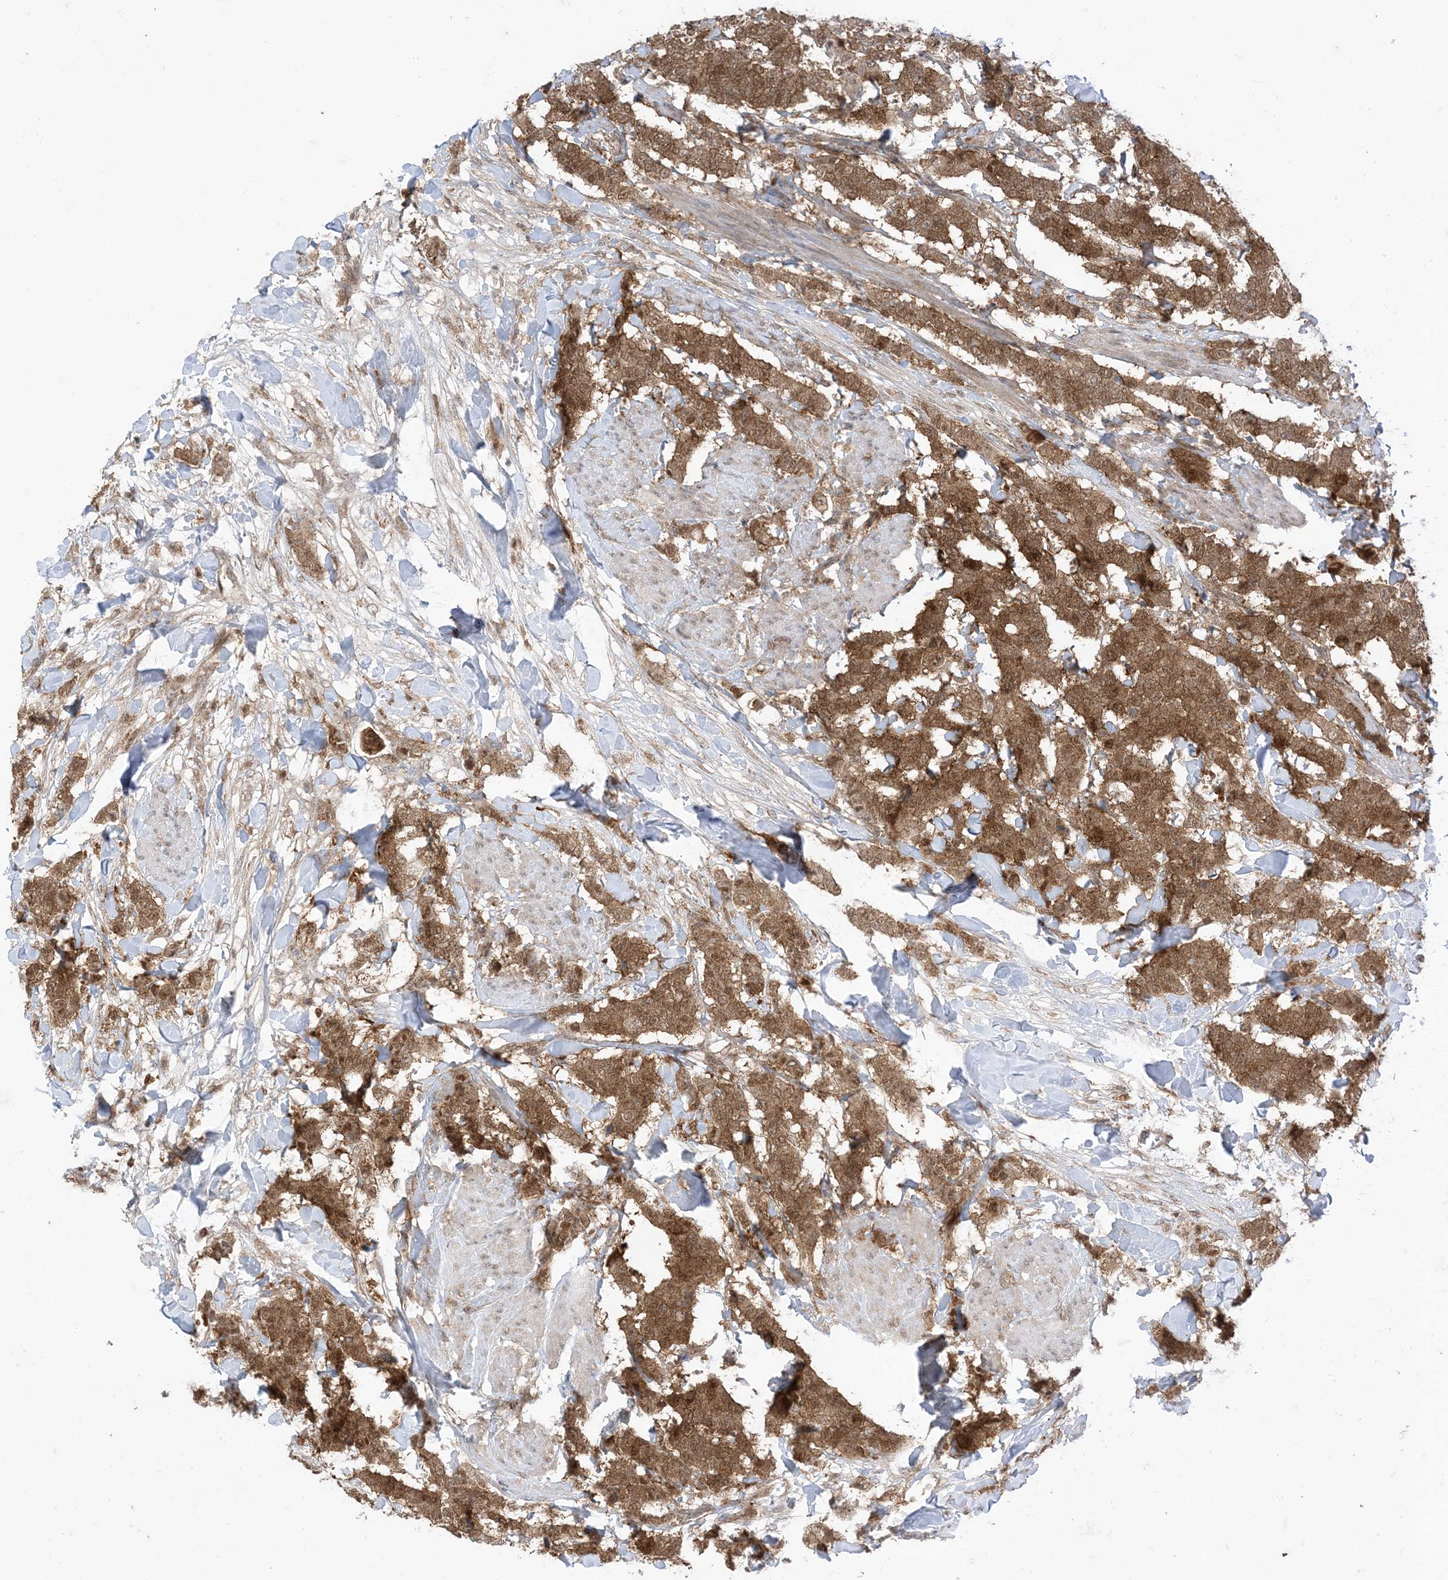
{"staining": {"intensity": "moderate", "quantity": ">75%", "location": "cytoplasmic/membranous"}, "tissue": "breast cancer", "cell_type": "Tumor cells", "image_type": "cancer", "snomed": [{"axis": "morphology", "description": "Duct carcinoma"}, {"axis": "topography", "description": "Breast"}], "caption": "Human breast cancer (intraductal carcinoma) stained with a brown dye demonstrates moderate cytoplasmic/membranous positive expression in approximately >75% of tumor cells.", "gene": "PTPA", "patient": {"sex": "female", "age": 40}}